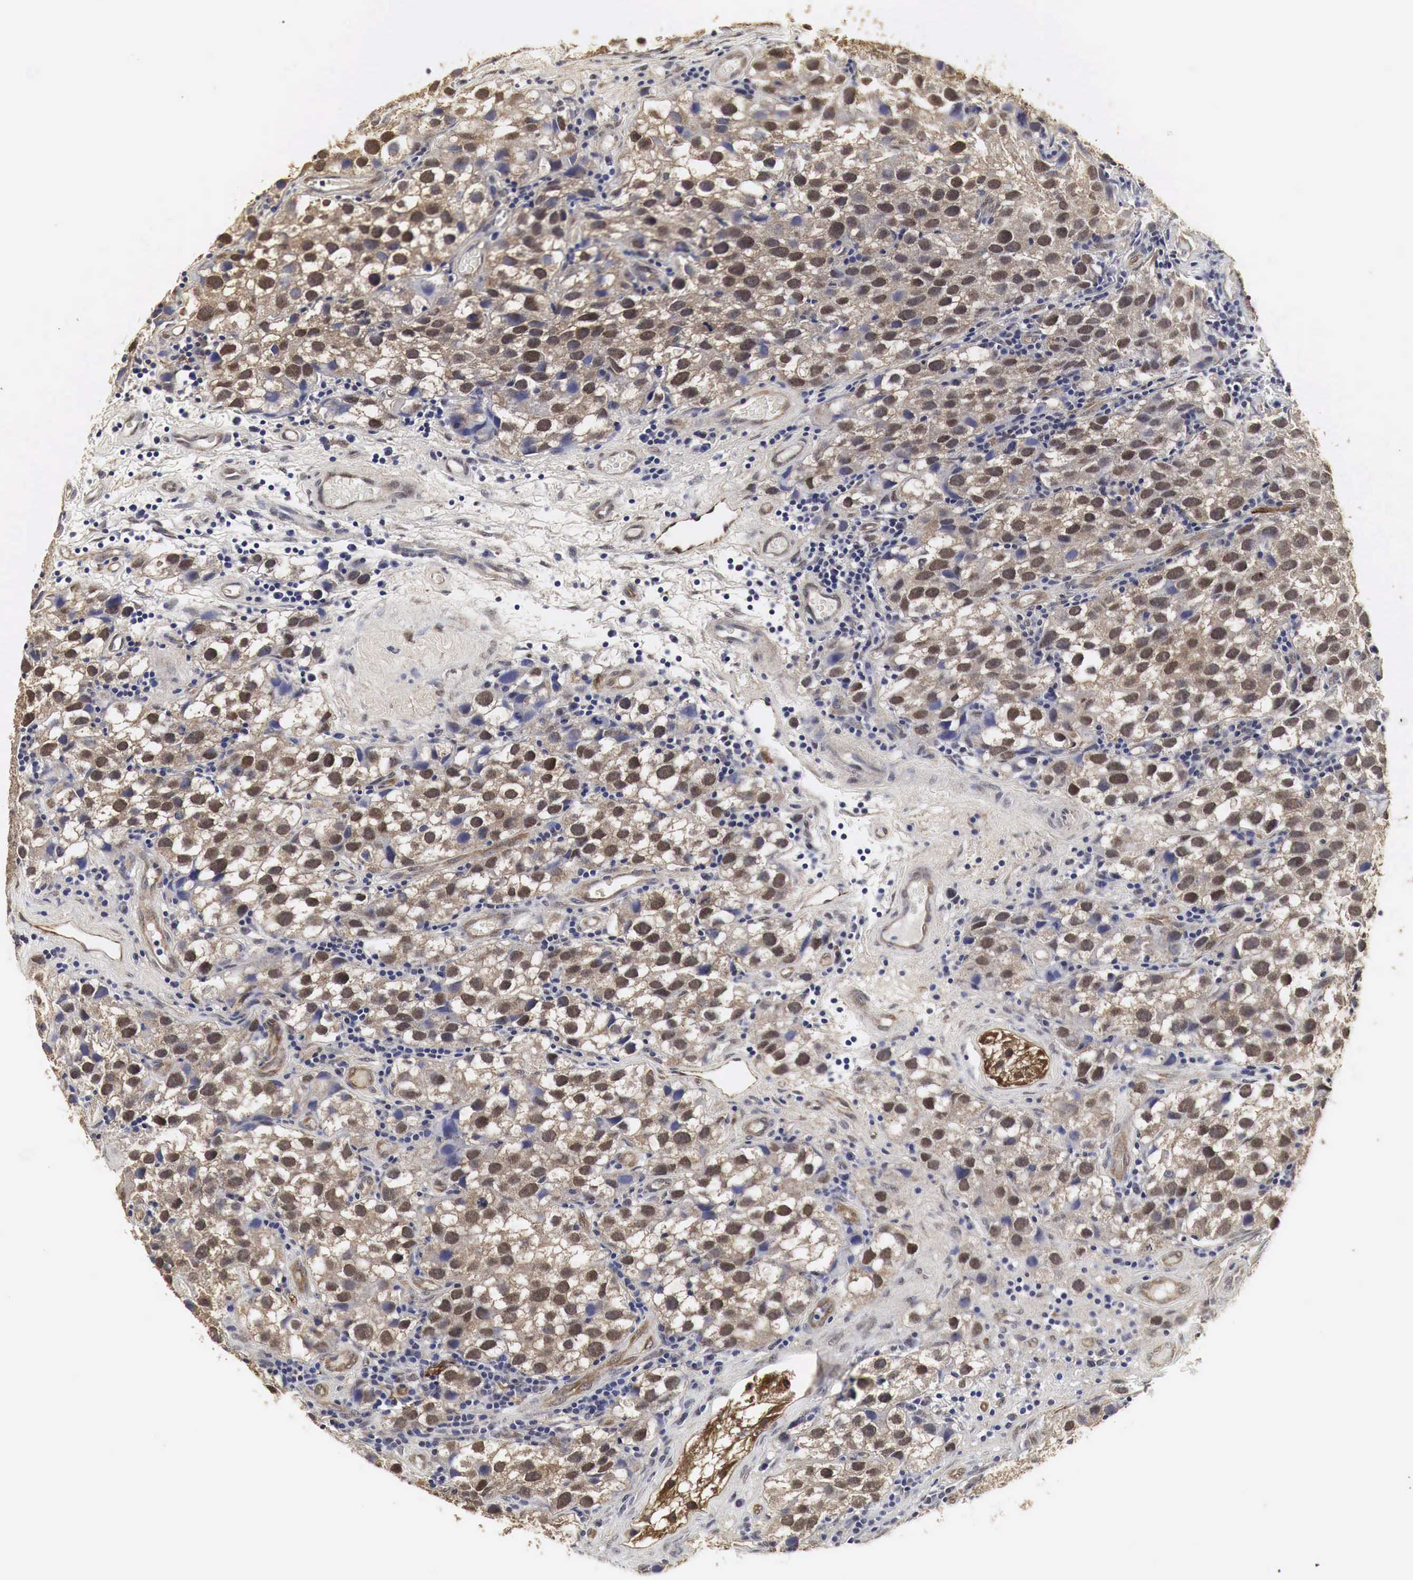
{"staining": {"intensity": "moderate", "quantity": "25%-75%", "location": "nuclear"}, "tissue": "testis cancer", "cell_type": "Tumor cells", "image_type": "cancer", "snomed": [{"axis": "morphology", "description": "Seminoma, NOS"}, {"axis": "topography", "description": "Testis"}], "caption": "Moderate nuclear expression for a protein is appreciated in approximately 25%-75% of tumor cells of testis cancer using immunohistochemistry (IHC).", "gene": "SPIN1", "patient": {"sex": "male", "age": 39}}